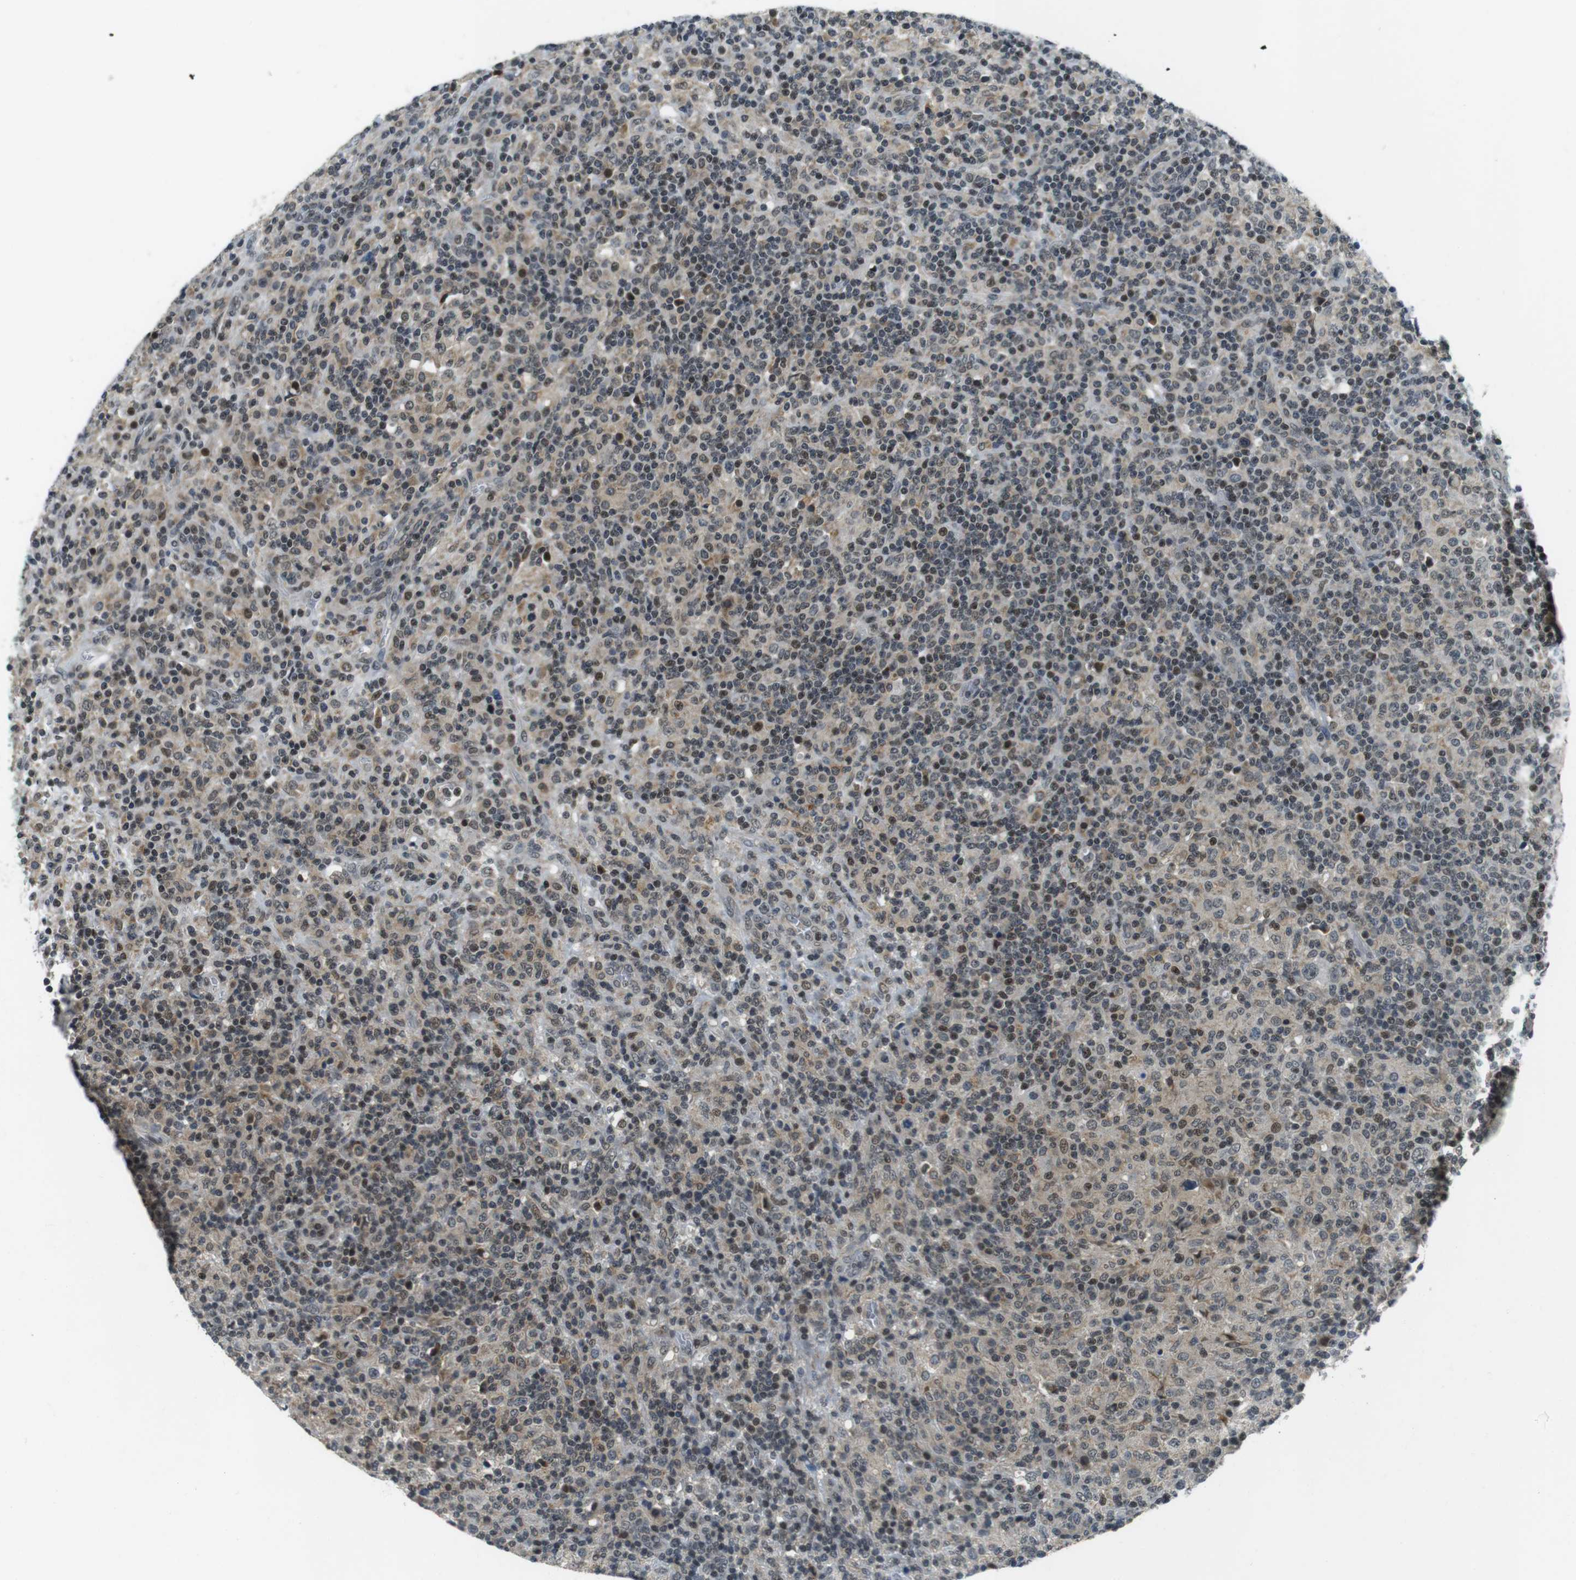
{"staining": {"intensity": "weak", "quantity": "<25%", "location": "cytoplasmic/membranous,nuclear"}, "tissue": "lymphoma", "cell_type": "Tumor cells", "image_type": "cancer", "snomed": [{"axis": "morphology", "description": "Hodgkin's disease, NOS"}, {"axis": "topography", "description": "Lymph node"}], "caption": "An immunohistochemistry (IHC) photomicrograph of lymphoma is shown. There is no staining in tumor cells of lymphoma.", "gene": "BRD4", "patient": {"sex": "male", "age": 70}}